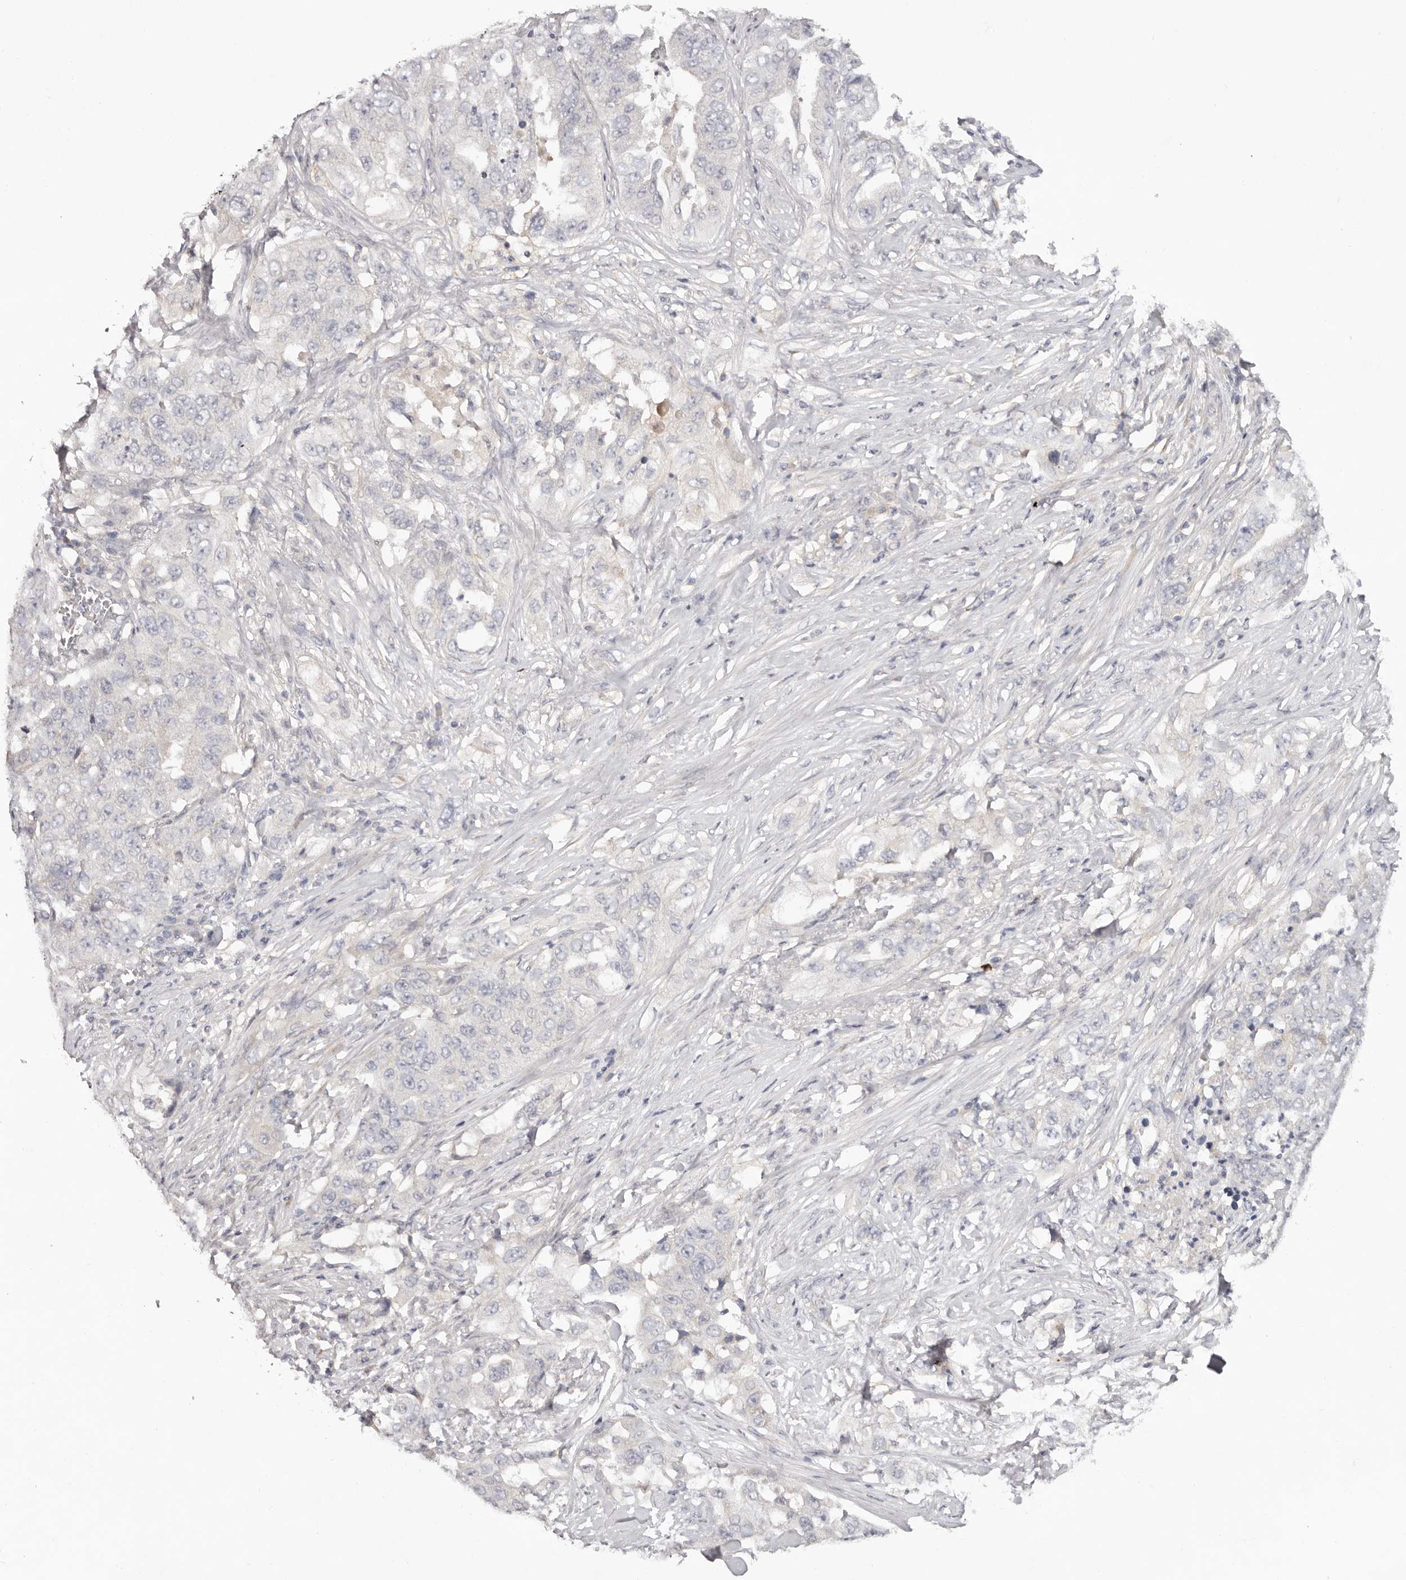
{"staining": {"intensity": "negative", "quantity": "none", "location": "none"}, "tissue": "lung cancer", "cell_type": "Tumor cells", "image_type": "cancer", "snomed": [{"axis": "morphology", "description": "Adenocarcinoma, NOS"}, {"axis": "topography", "description": "Lung"}], "caption": "High power microscopy photomicrograph of an immunohistochemistry (IHC) histopathology image of lung cancer, revealing no significant positivity in tumor cells. (Brightfield microscopy of DAB (3,3'-diaminobenzidine) immunohistochemistry at high magnification).", "gene": "SCUBE2", "patient": {"sex": "female", "age": 51}}